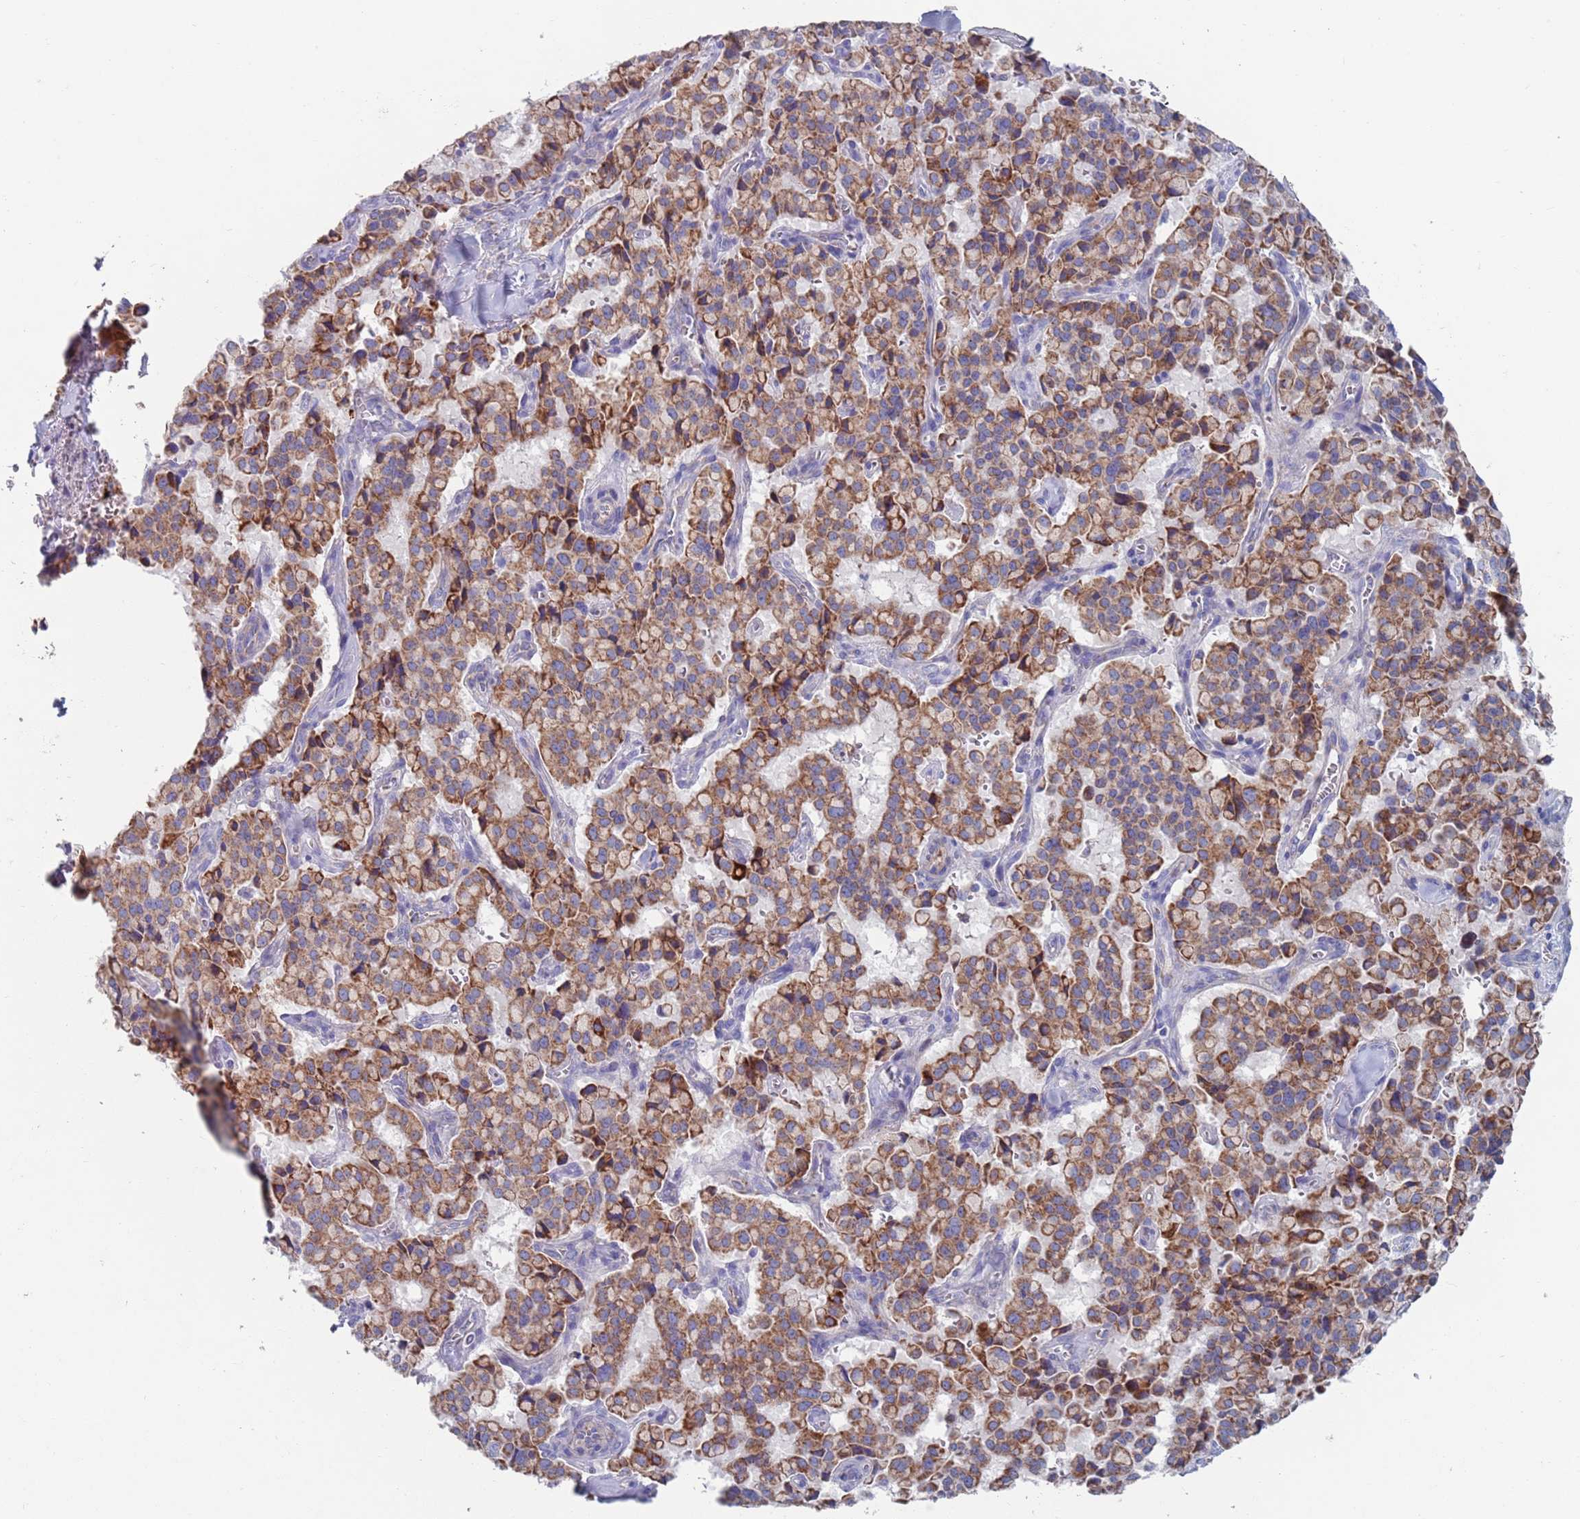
{"staining": {"intensity": "moderate", "quantity": ">75%", "location": "cytoplasmic/membranous"}, "tissue": "pancreatic cancer", "cell_type": "Tumor cells", "image_type": "cancer", "snomed": [{"axis": "morphology", "description": "Adenocarcinoma, NOS"}, {"axis": "topography", "description": "Pancreas"}], "caption": "Immunohistochemistry (IHC) staining of pancreatic adenocarcinoma, which exhibits medium levels of moderate cytoplasmic/membranous expression in approximately >75% of tumor cells indicating moderate cytoplasmic/membranous protein positivity. The staining was performed using DAB (3,3'-diaminobenzidine) (brown) for protein detection and nuclei were counterstained in hematoxylin (blue).", "gene": "MRPL22", "patient": {"sex": "male", "age": 65}}